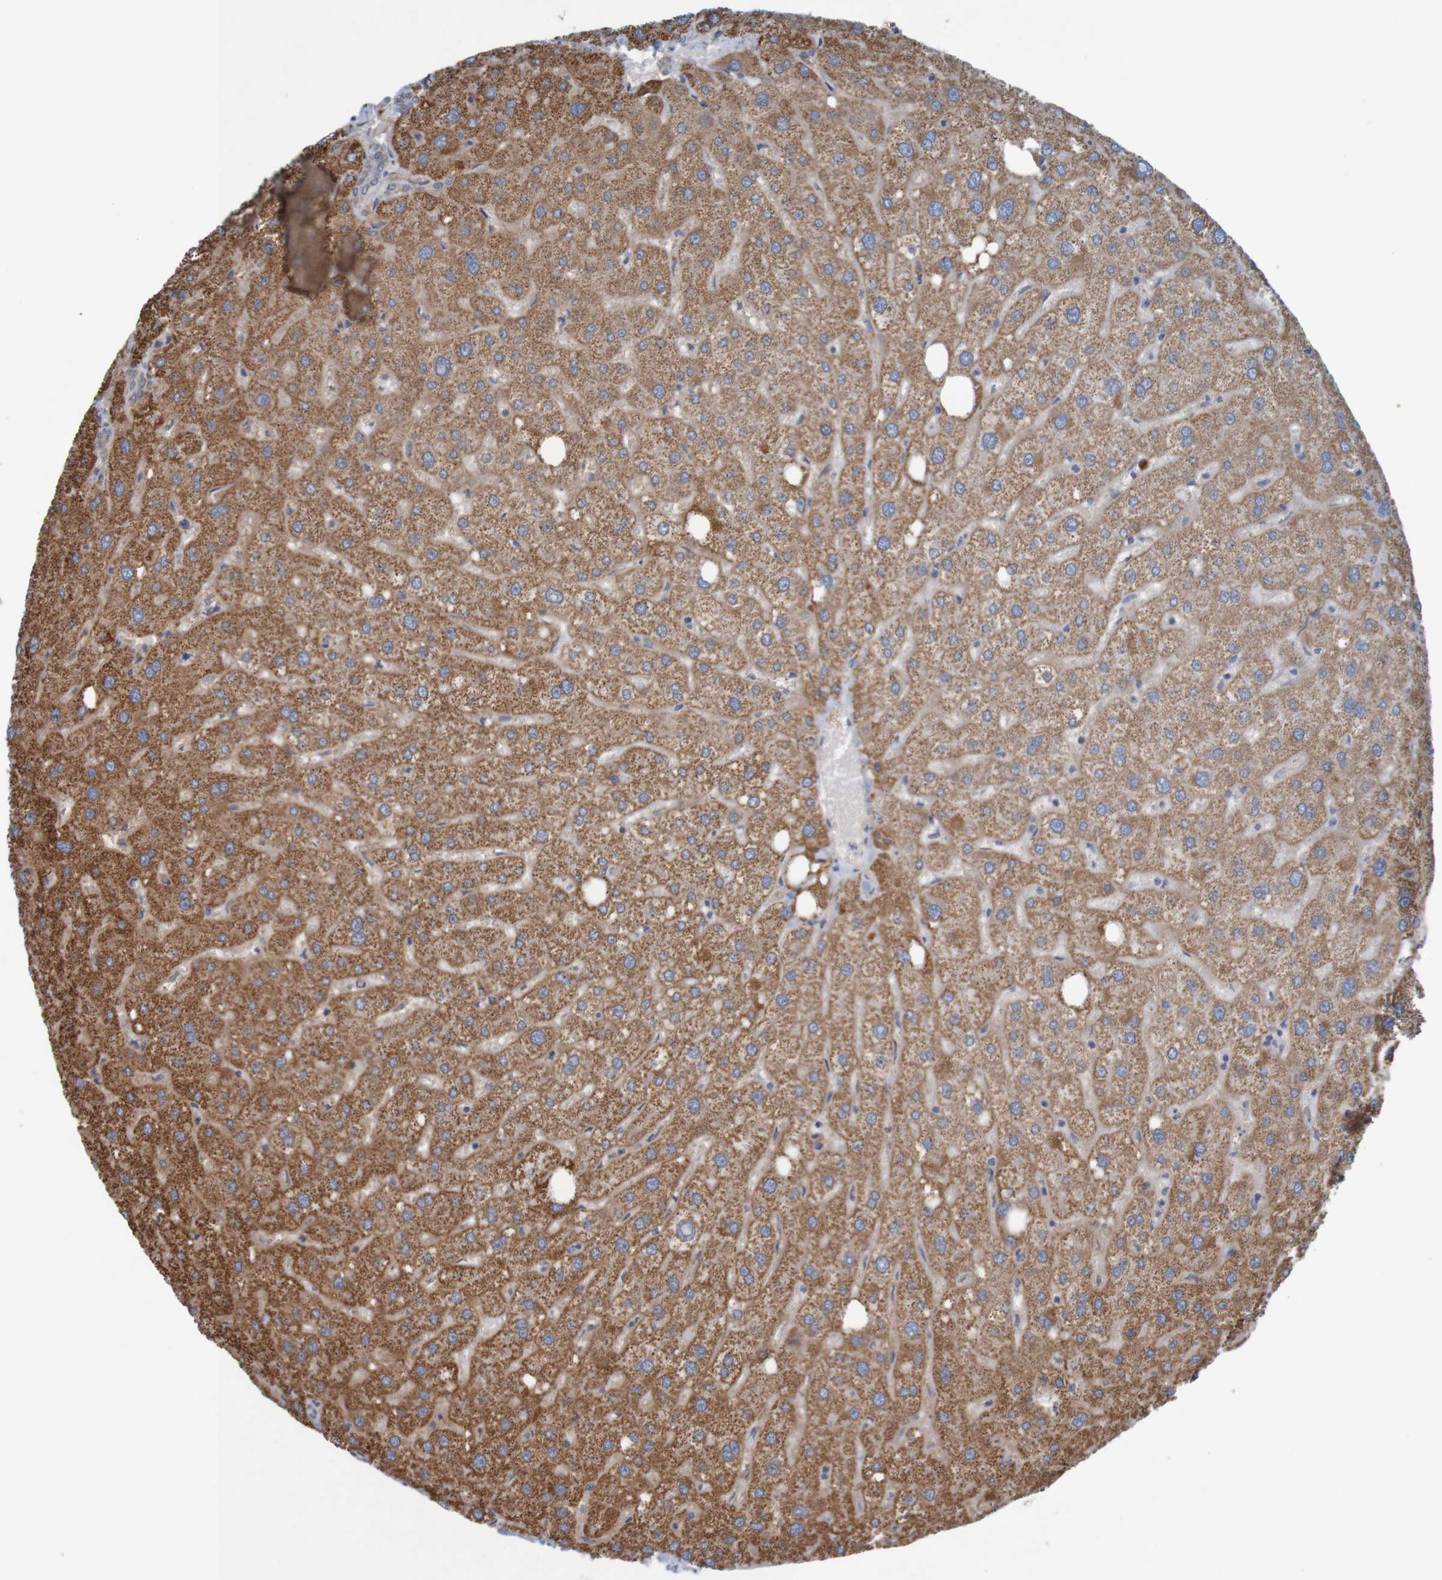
{"staining": {"intensity": "weak", "quantity": ">75%", "location": "cytoplasmic/membranous"}, "tissue": "liver", "cell_type": "Cholangiocytes", "image_type": "normal", "snomed": [{"axis": "morphology", "description": "Normal tissue, NOS"}, {"axis": "topography", "description": "Liver"}], "caption": "Immunohistochemistry photomicrograph of normal human liver stained for a protein (brown), which demonstrates low levels of weak cytoplasmic/membranous positivity in about >75% of cholangiocytes.", "gene": "B3GAT2", "patient": {"sex": "male", "age": 73}}